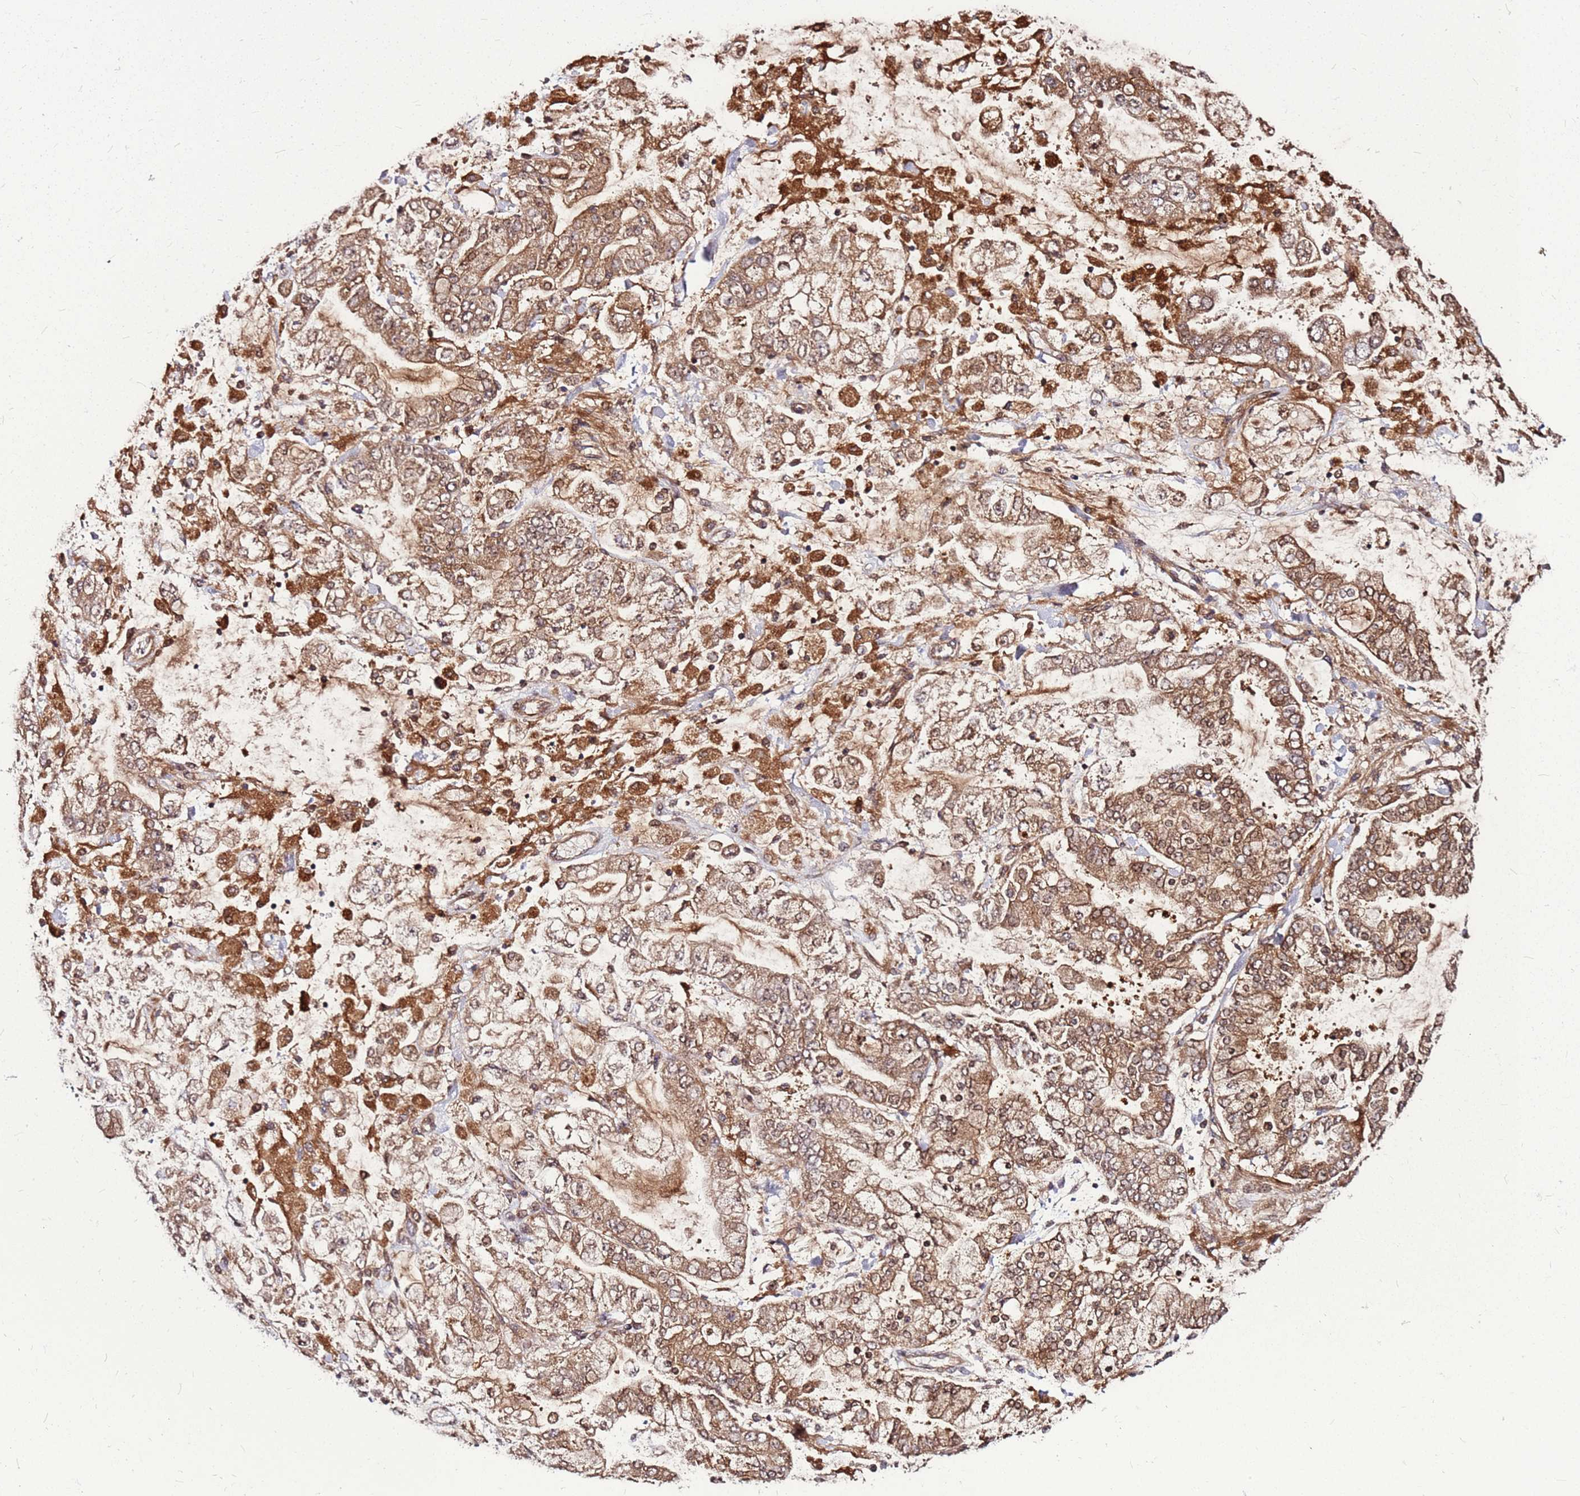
{"staining": {"intensity": "moderate", "quantity": ">75%", "location": "cytoplasmic/membranous"}, "tissue": "stomach cancer", "cell_type": "Tumor cells", "image_type": "cancer", "snomed": [{"axis": "morphology", "description": "Normal tissue, NOS"}, {"axis": "morphology", "description": "Adenocarcinoma, NOS"}, {"axis": "topography", "description": "Stomach, upper"}, {"axis": "topography", "description": "Stomach"}], "caption": "The image exhibits a brown stain indicating the presence of a protein in the cytoplasmic/membranous of tumor cells in adenocarcinoma (stomach). The staining is performed using DAB brown chromogen to label protein expression. The nuclei are counter-stained blue using hematoxylin.", "gene": "LYPLAL1", "patient": {"sex": "male", "age": 76}}